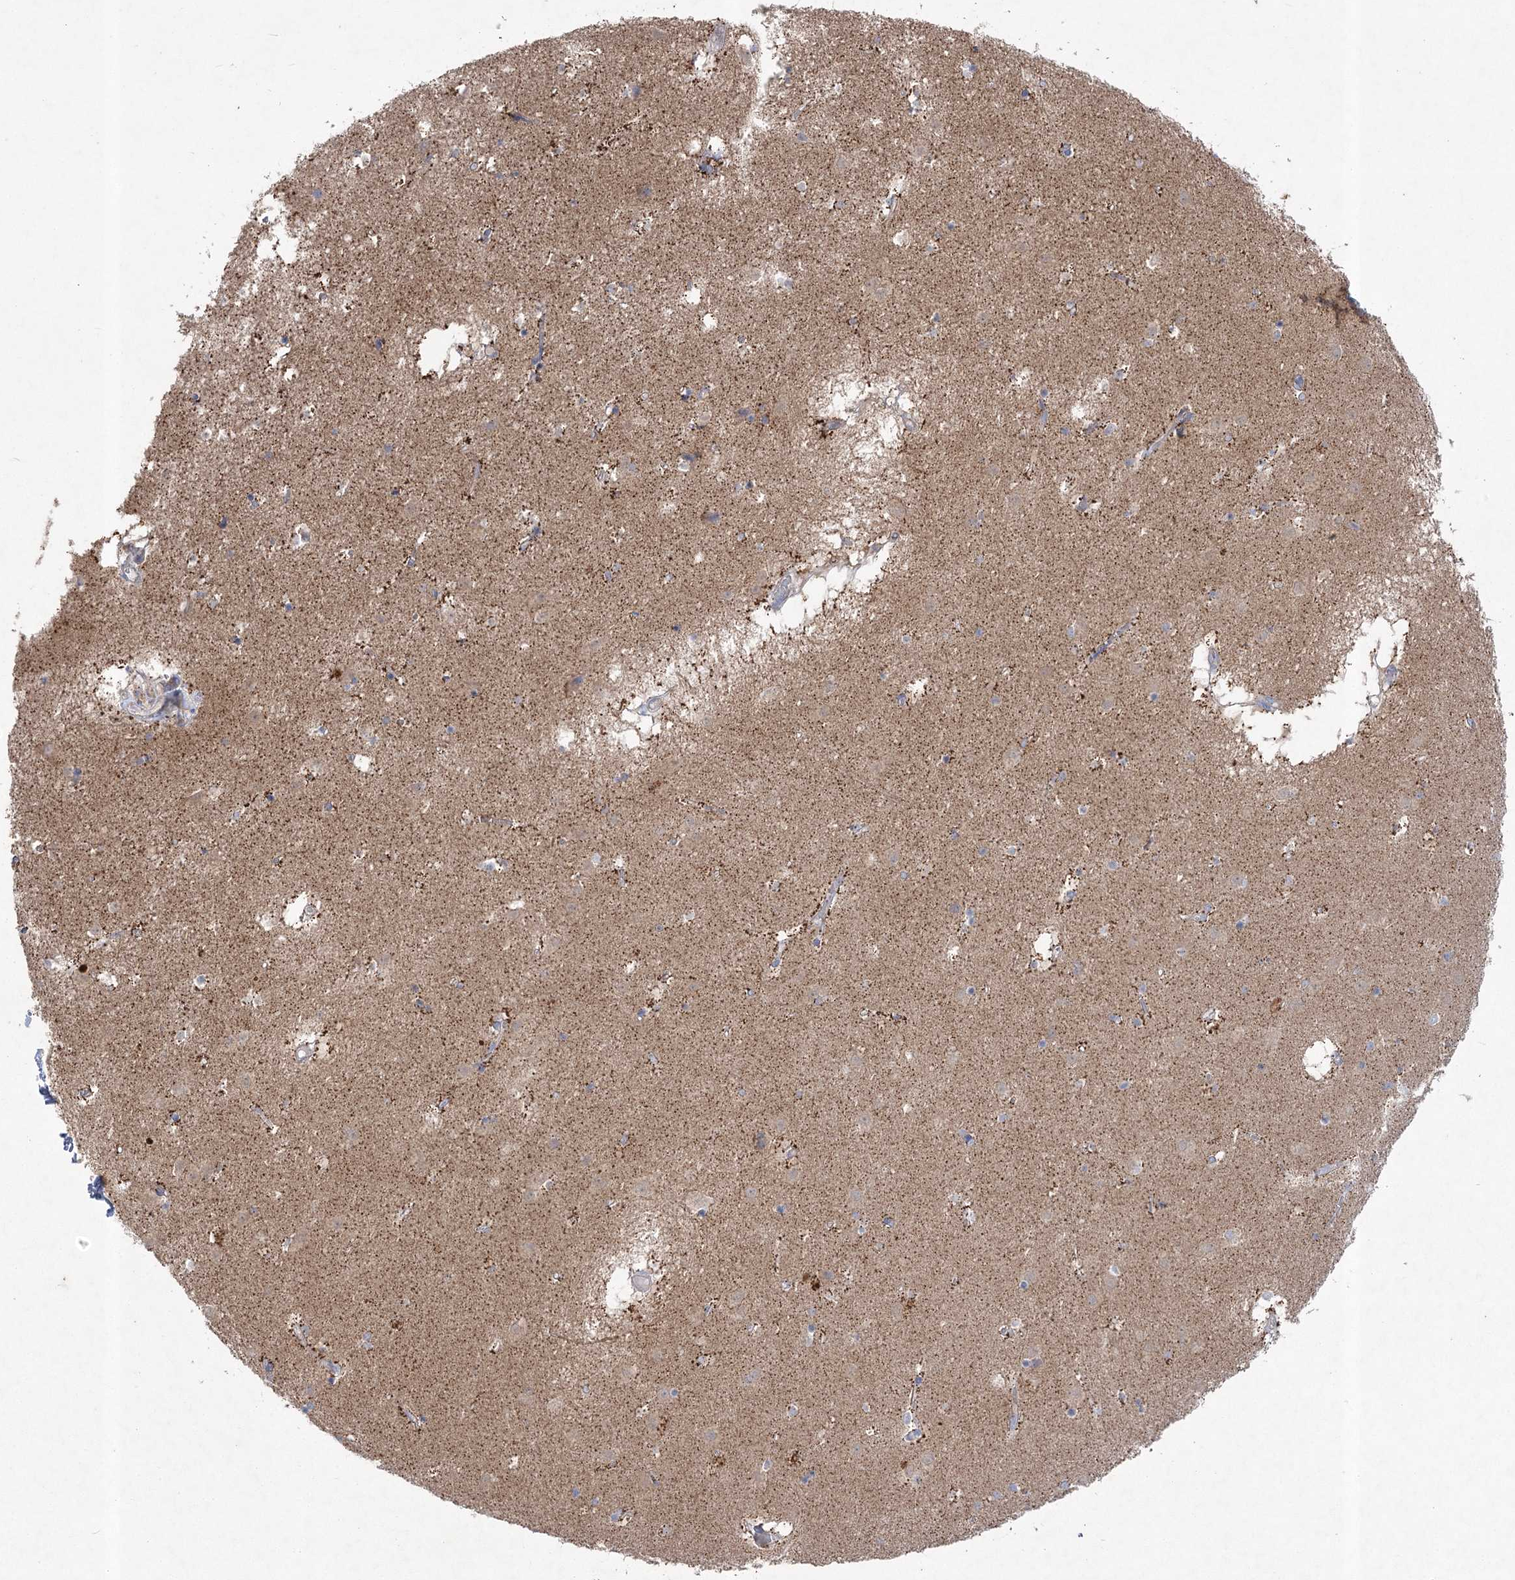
{"staining": {"intensity": "weak", "quantity": "<25%", "location": "cytoplasmic/membranous"}, "tissue": "caudate", "cell_type": "Glial cells", "image_type": "normal", "snomed": [{"axis": "morphology", "description": "Normal tissue, NOS"}, {"axis": "topography", "description": "Lateral ventricle wall"}], "caption": "Photomicrograph shows no significant protein expression in glial cells of benign caudate.", "gene": "ITSN2", "patient": {"sex": "male", "age": 70}}